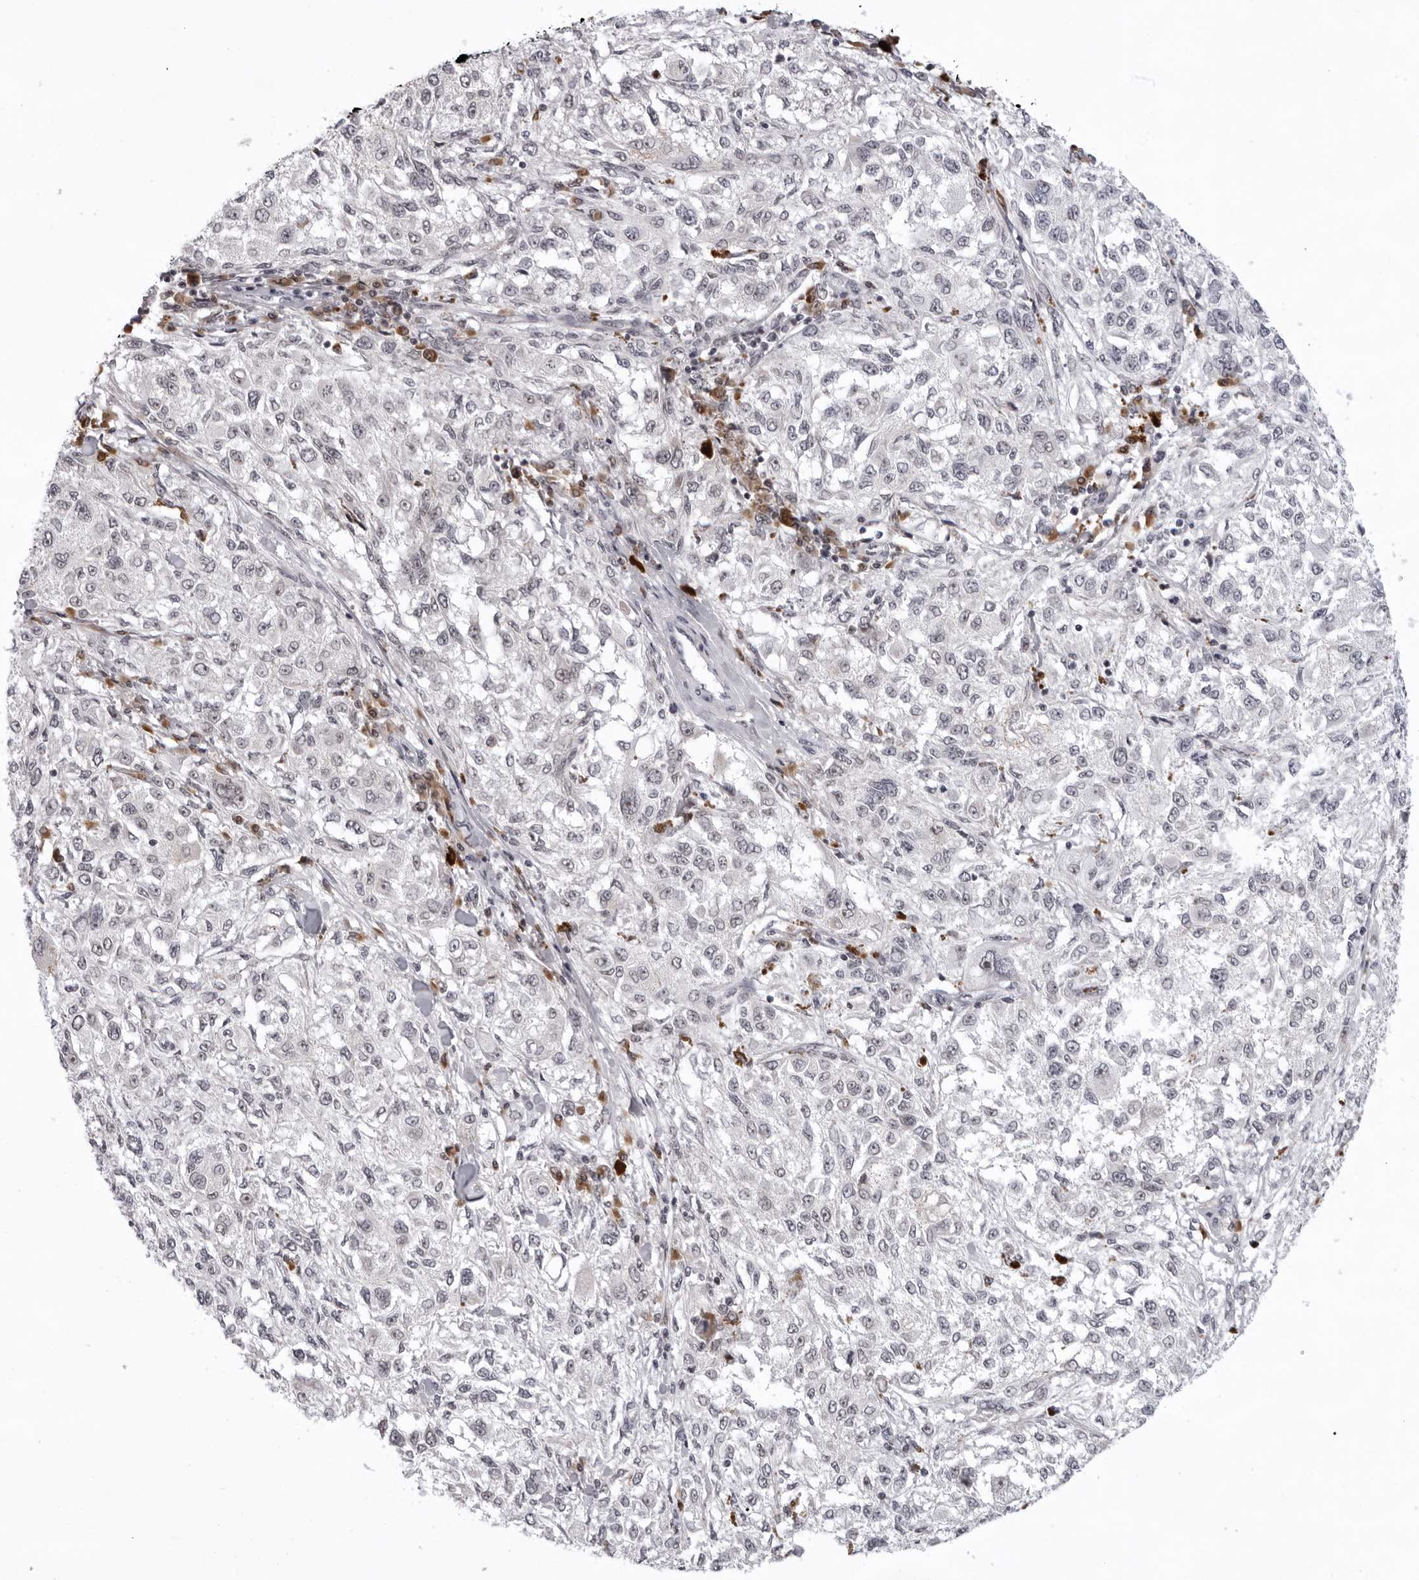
{"staining": {"intensity": "weak", "quantity": "<25%", "location": "nuclear"}, "tissue": "melanoma", "cell_type": "Tumor cells", "image_type": "cancer", "snomed": [{"axis": "morphology", "description": "Necrosis, NOS"}, {"axis": "morphology", "description": "Malignant melanoma, NOS"}, {"axis": "topography", "description": "Skin"}], "caption": "Malignant melanoma was stained to show a protein in brown. There is no significant expression in tumor cells.", "gene": "EXOSC10", "patient": {"sex": "female", "age": 87}}